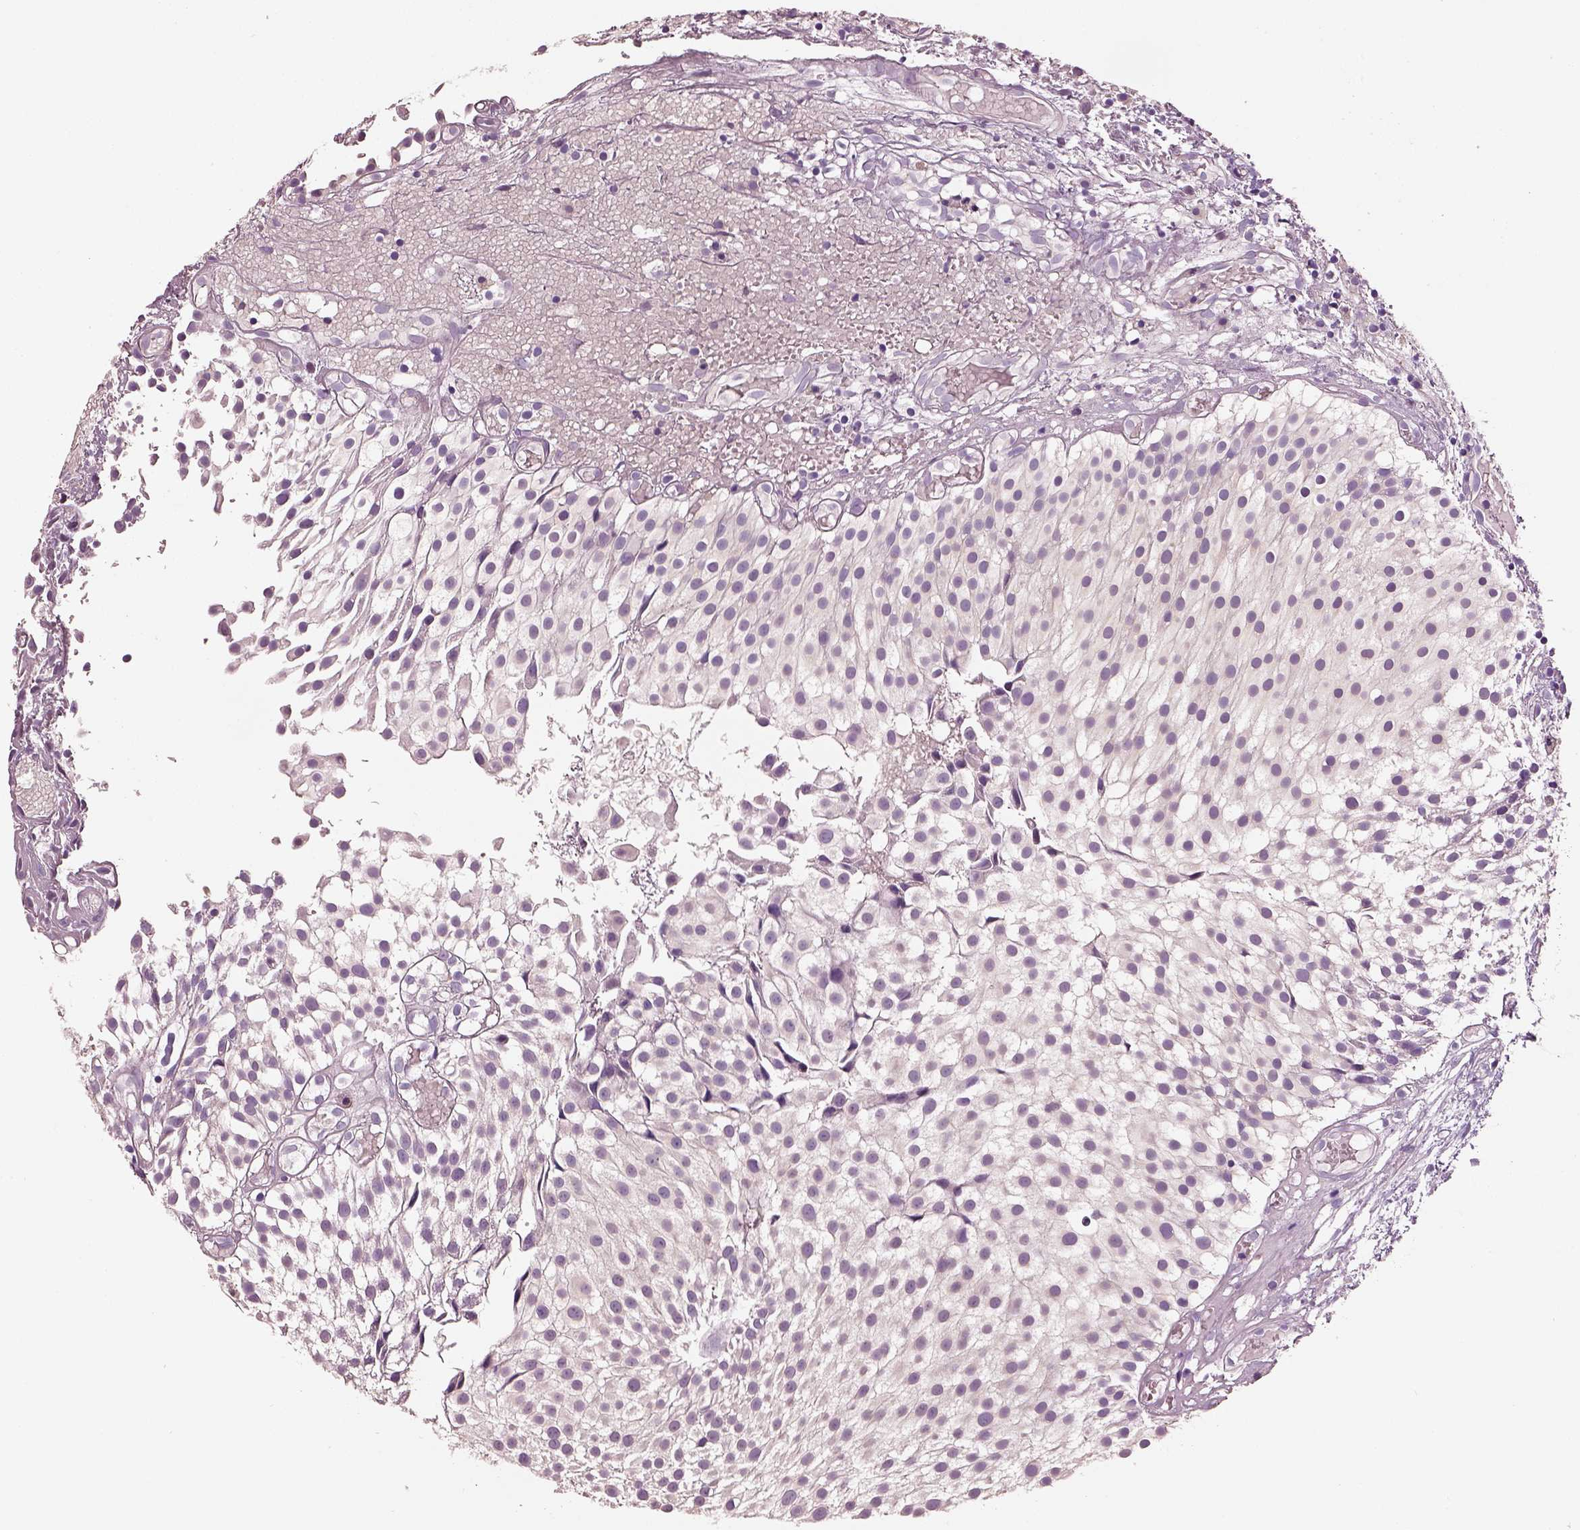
{"staining": {"intensity": "negative", "quantity": "none", "location": "none"}, "tissue": "urothelial cancer", "cell_type": "Tumor cells", "image_type": "cancer", "snomed": [{"axis": "morphology", "description": "Urothelial carcinoma, Low grade"}, {"axis": "topography", "description": "Urinary bladder"}], "caption": "This is an IHC image of human urothelial cancer. There is no expression in tumor cells.", "gene": "ELSPBP1", "patient": {"sex": "male", "age": 79}}